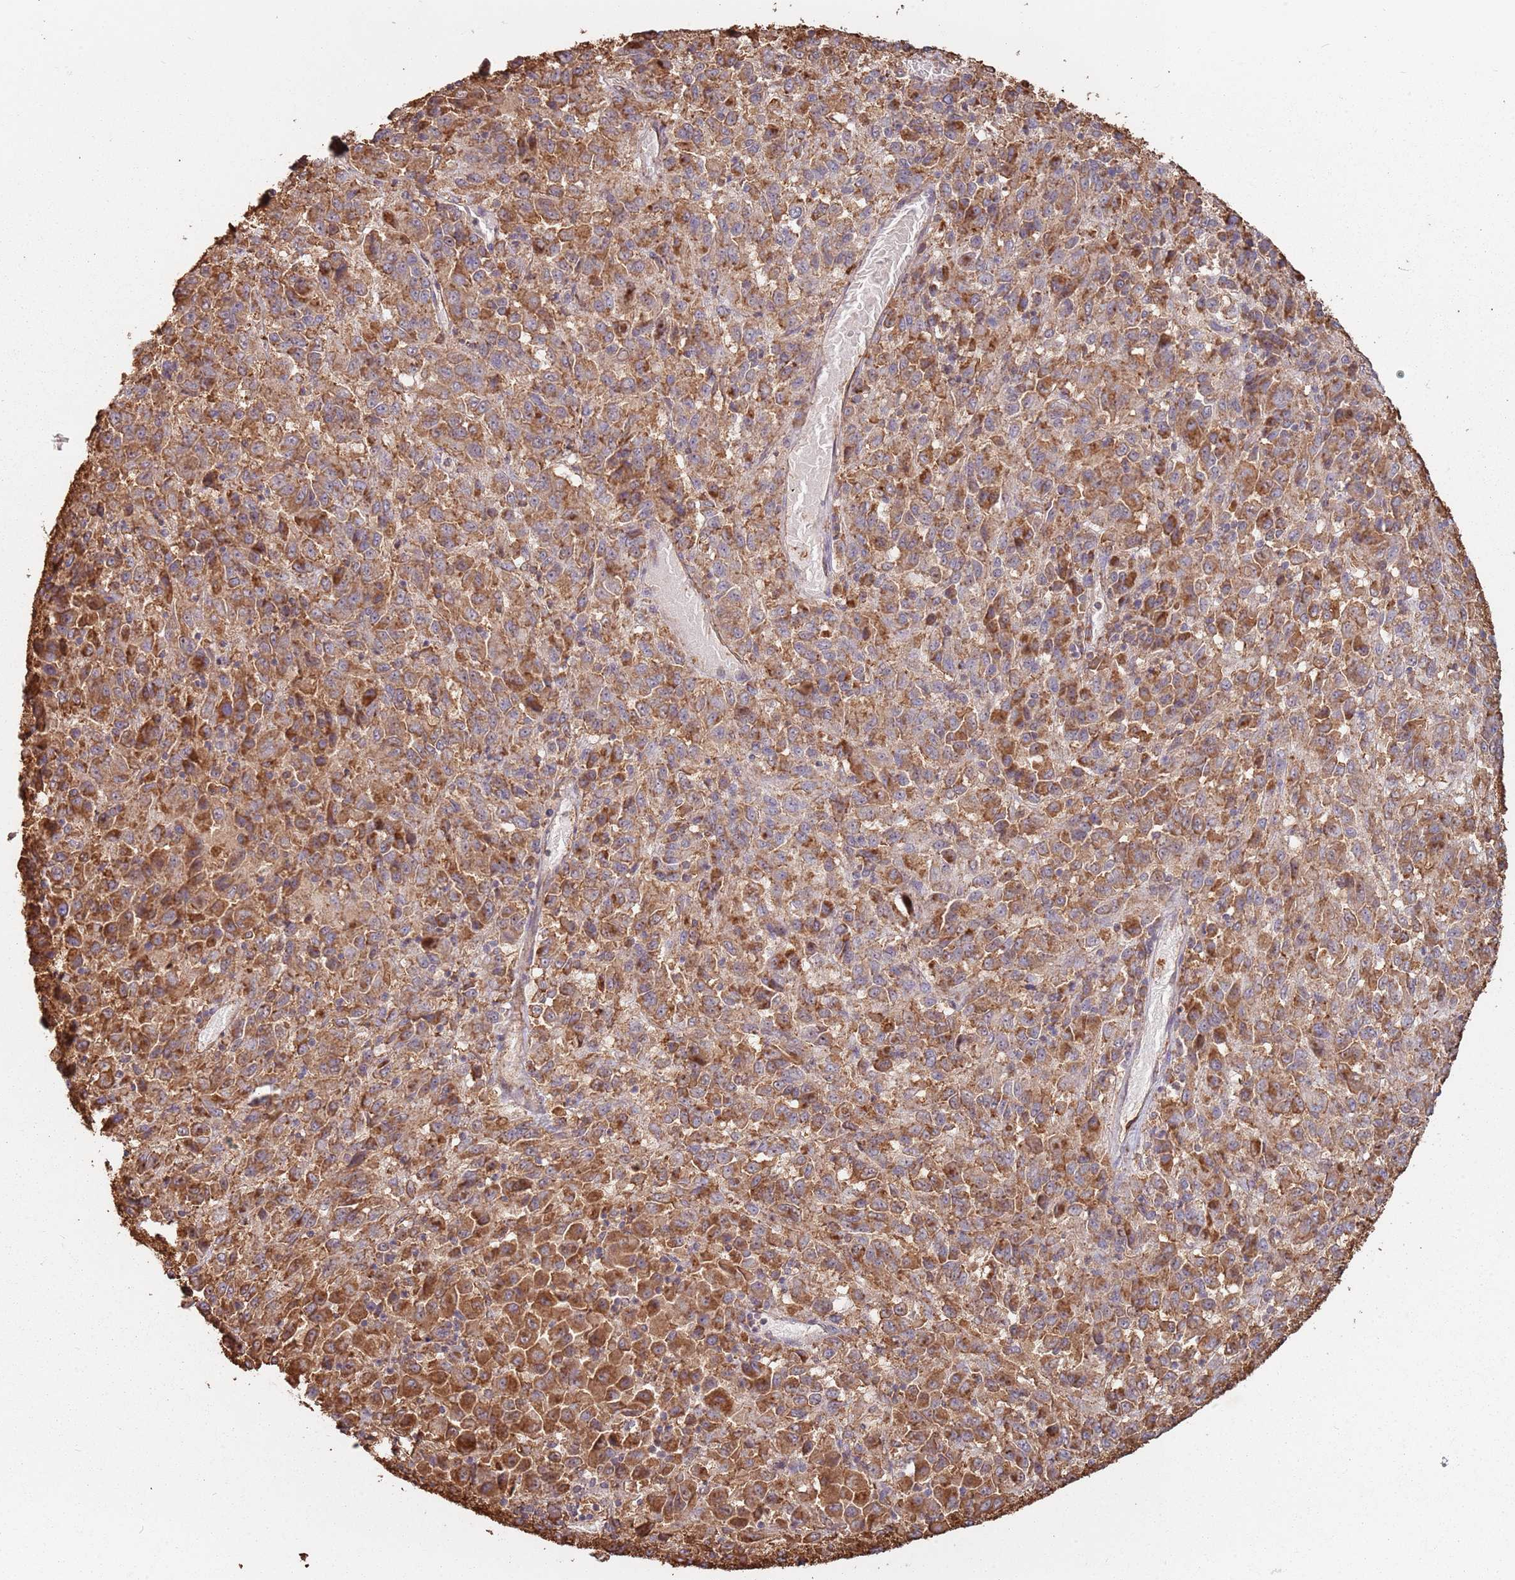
{"staining": {"intensity": "moderate", "quantity": ">75%", "location": "cytoplasmic/membranous"}, "tissue": "melanoma", "cell_type": "Tumor cells", "image_type": "cancer", "snomed": [{"axis": "morphology", "description": "Malignant melanoma, Metastatic site"}, {"axis": "topography", "description": "Lung"}], "caption": "The photomicrograph demonstrates staining of malignant melanoma (metastatic site), revealing moderate cytoplasmic/membranous protein staining (brown color) within tumor cells.", "gene": "ATOSB", "patient": {"sex": "male", "age": 64}}